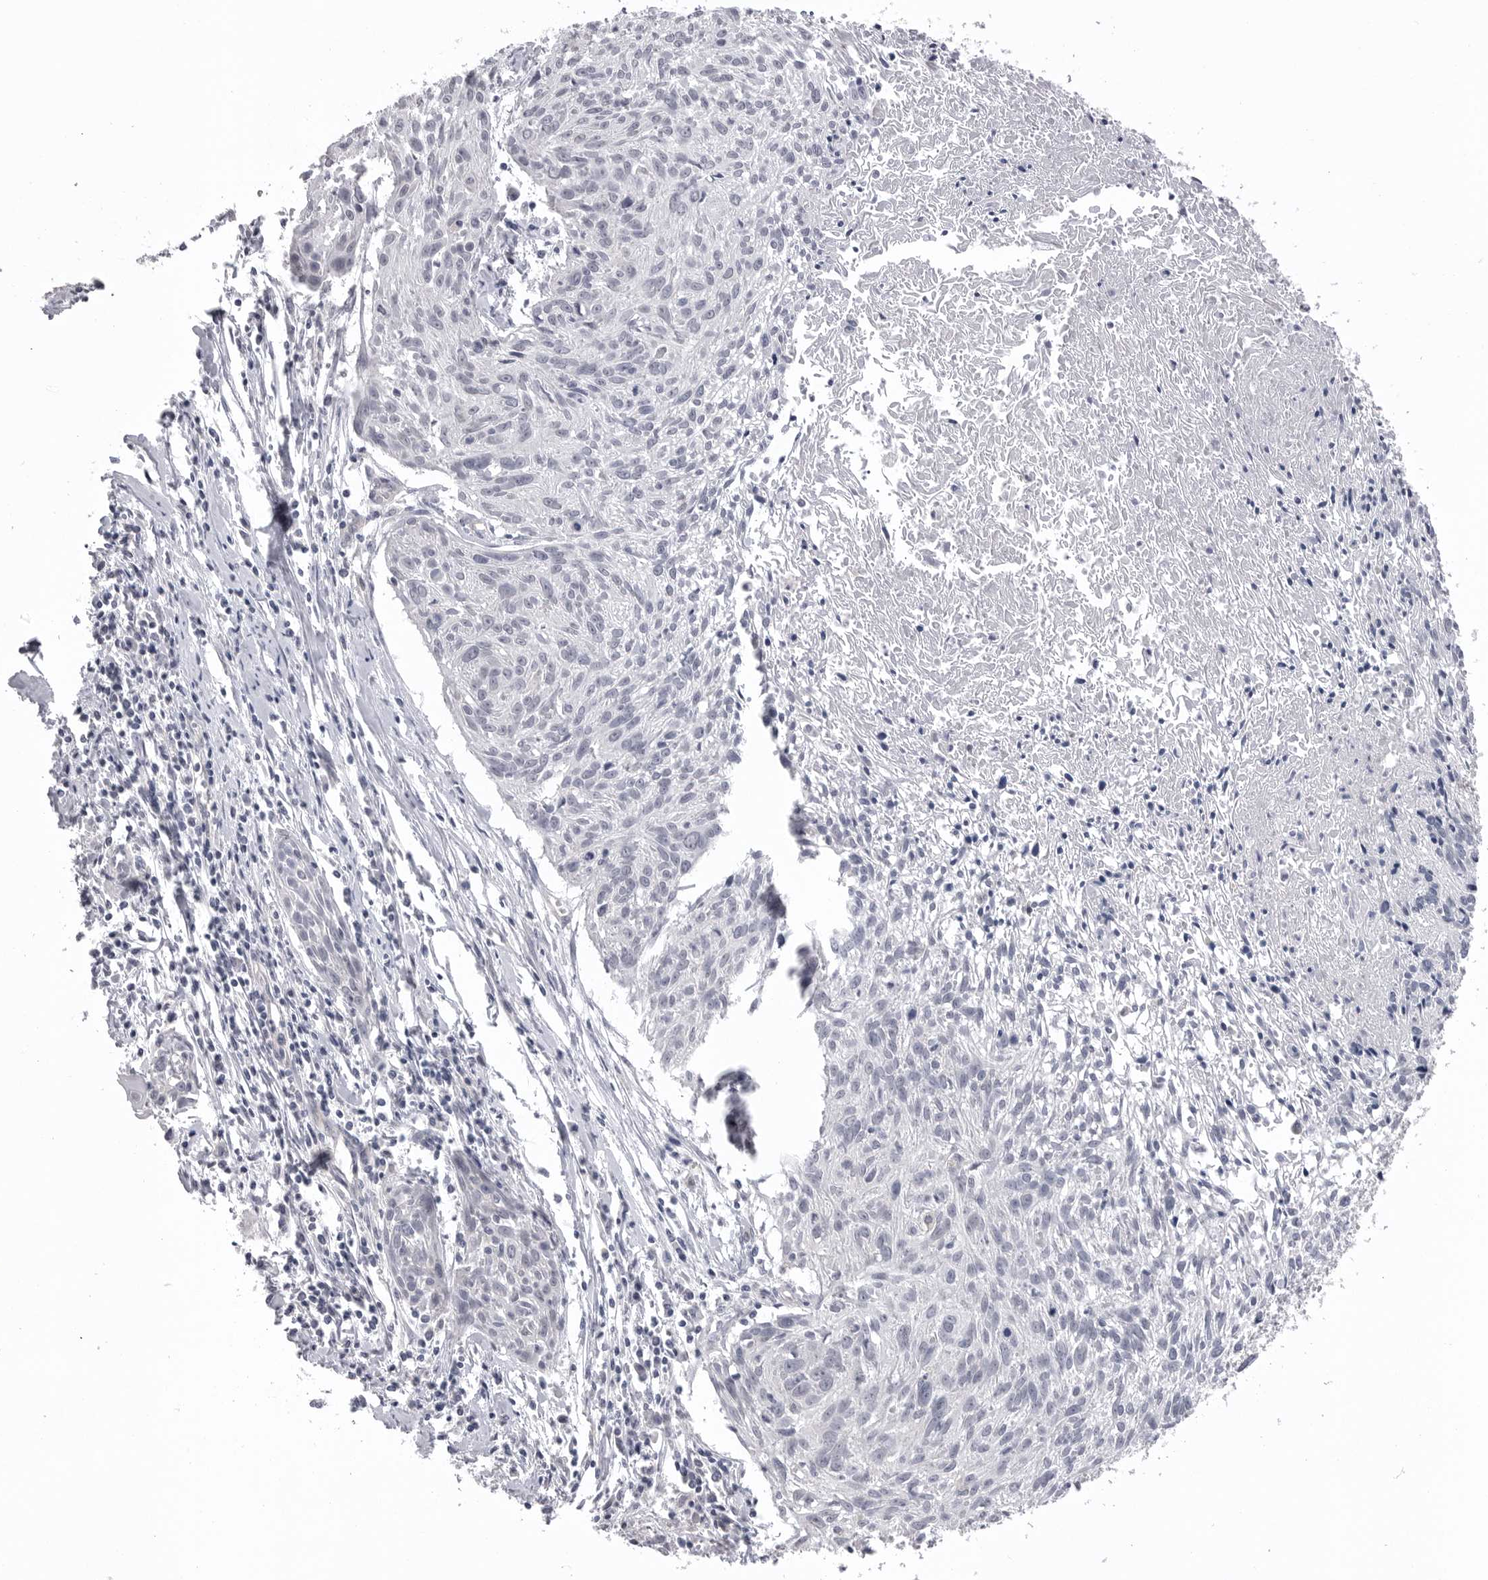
{"staining": {"intensity": "negative", "quantity": "none", "location": "none"}, "tissue": "cervical cancer", "cell_type": "Tumor cells", "image_type": "cancer", "snomed": [{"axis": "morphology", "description": "Squamous cell carcinoma, NOS"}, {"axis": "topography", "description": "Cervix"}], "caption": "Immunohistochemical staining of human cervical squamous cell carcinoma shows no significant expression in tumor cells.", "gene": "DLGAP3", "patient": {"sex": "female", "age": 51}}